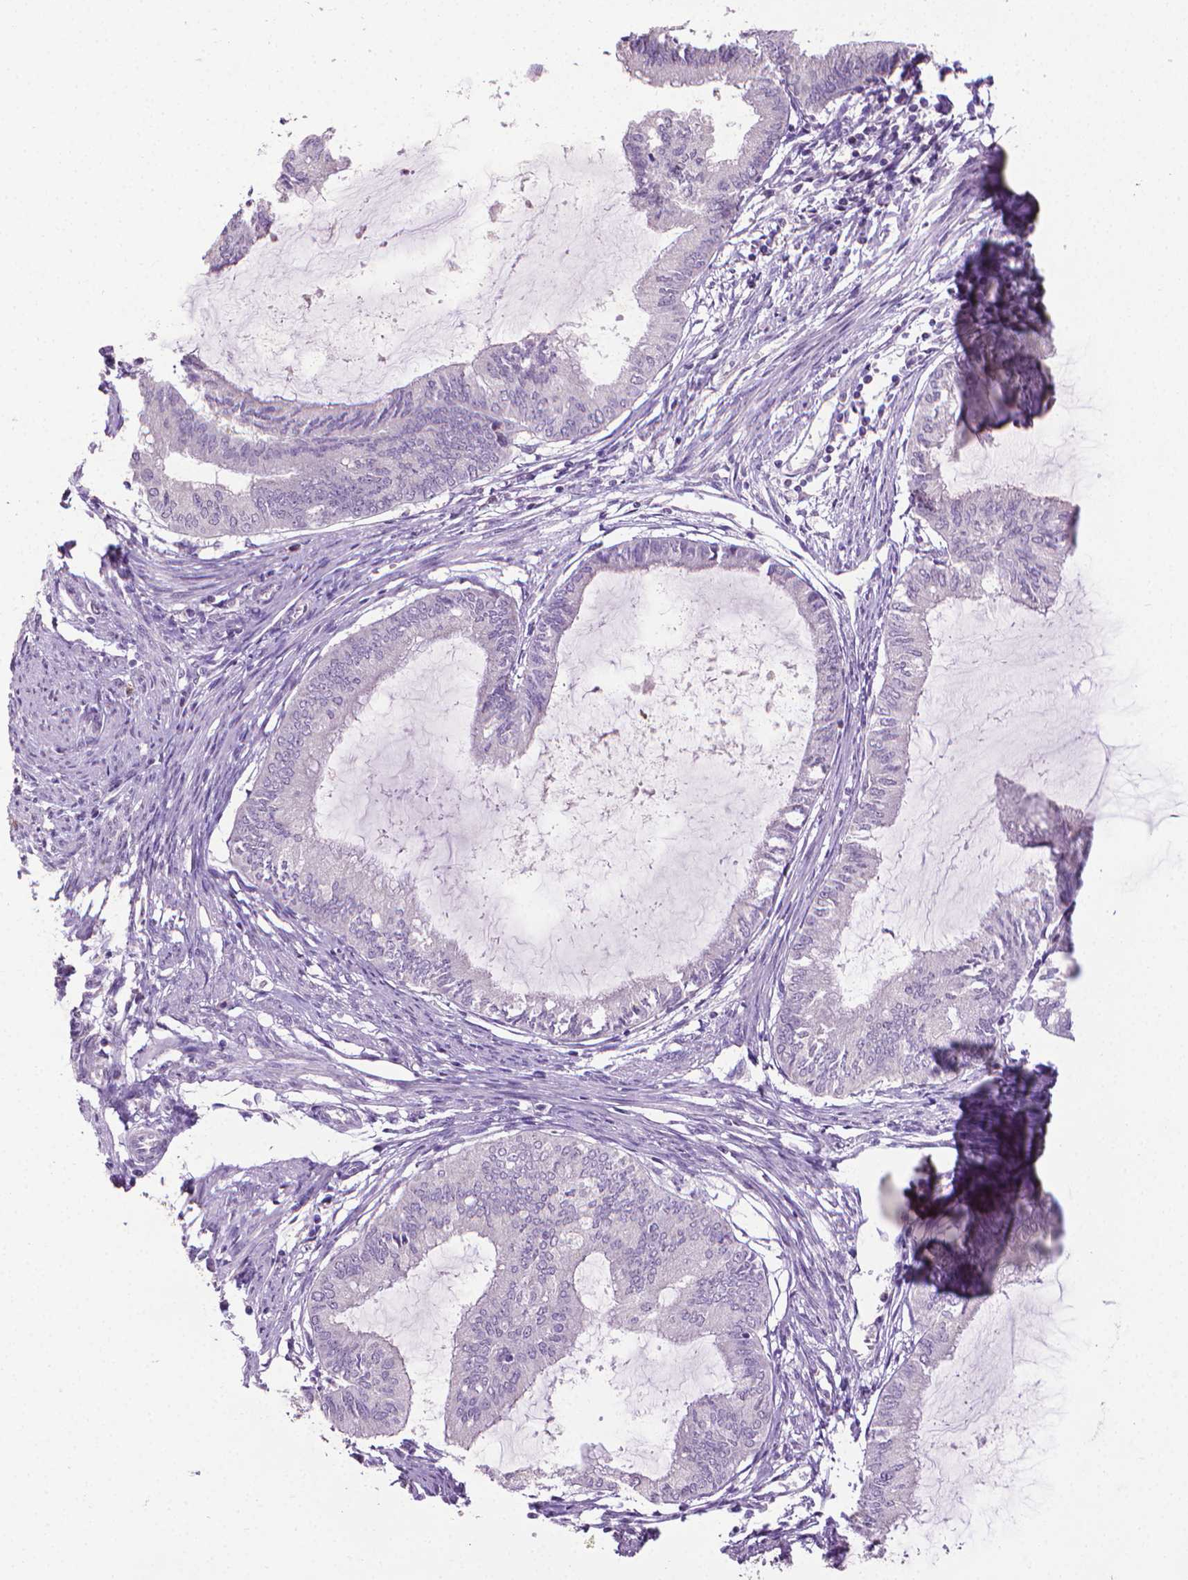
{"staining": {"intensity": "negative", "quantity": "none", "location": "none"}, "tissue": "endometrial cancer", "cell_type": "Tumor cells", "image_type": "cancer", "snomed": [{"axis": "morphology", "description": "Adenocarcinoma, NOS"}, {"axis": "topography", "description": "Endometrium"}], "caption": "The immunohistochemistry (IHC) image has no significant expression in tumor cells of endometrial cancer tissue. (Stains: DAB (3,3'-diaminobenzidine) IHC with hematoxylin counter stain, Microscopy: brightfield microscopy at high magnification).", "gene": "CDKN2D", "patient": {"sex": "female", "age": 86}}